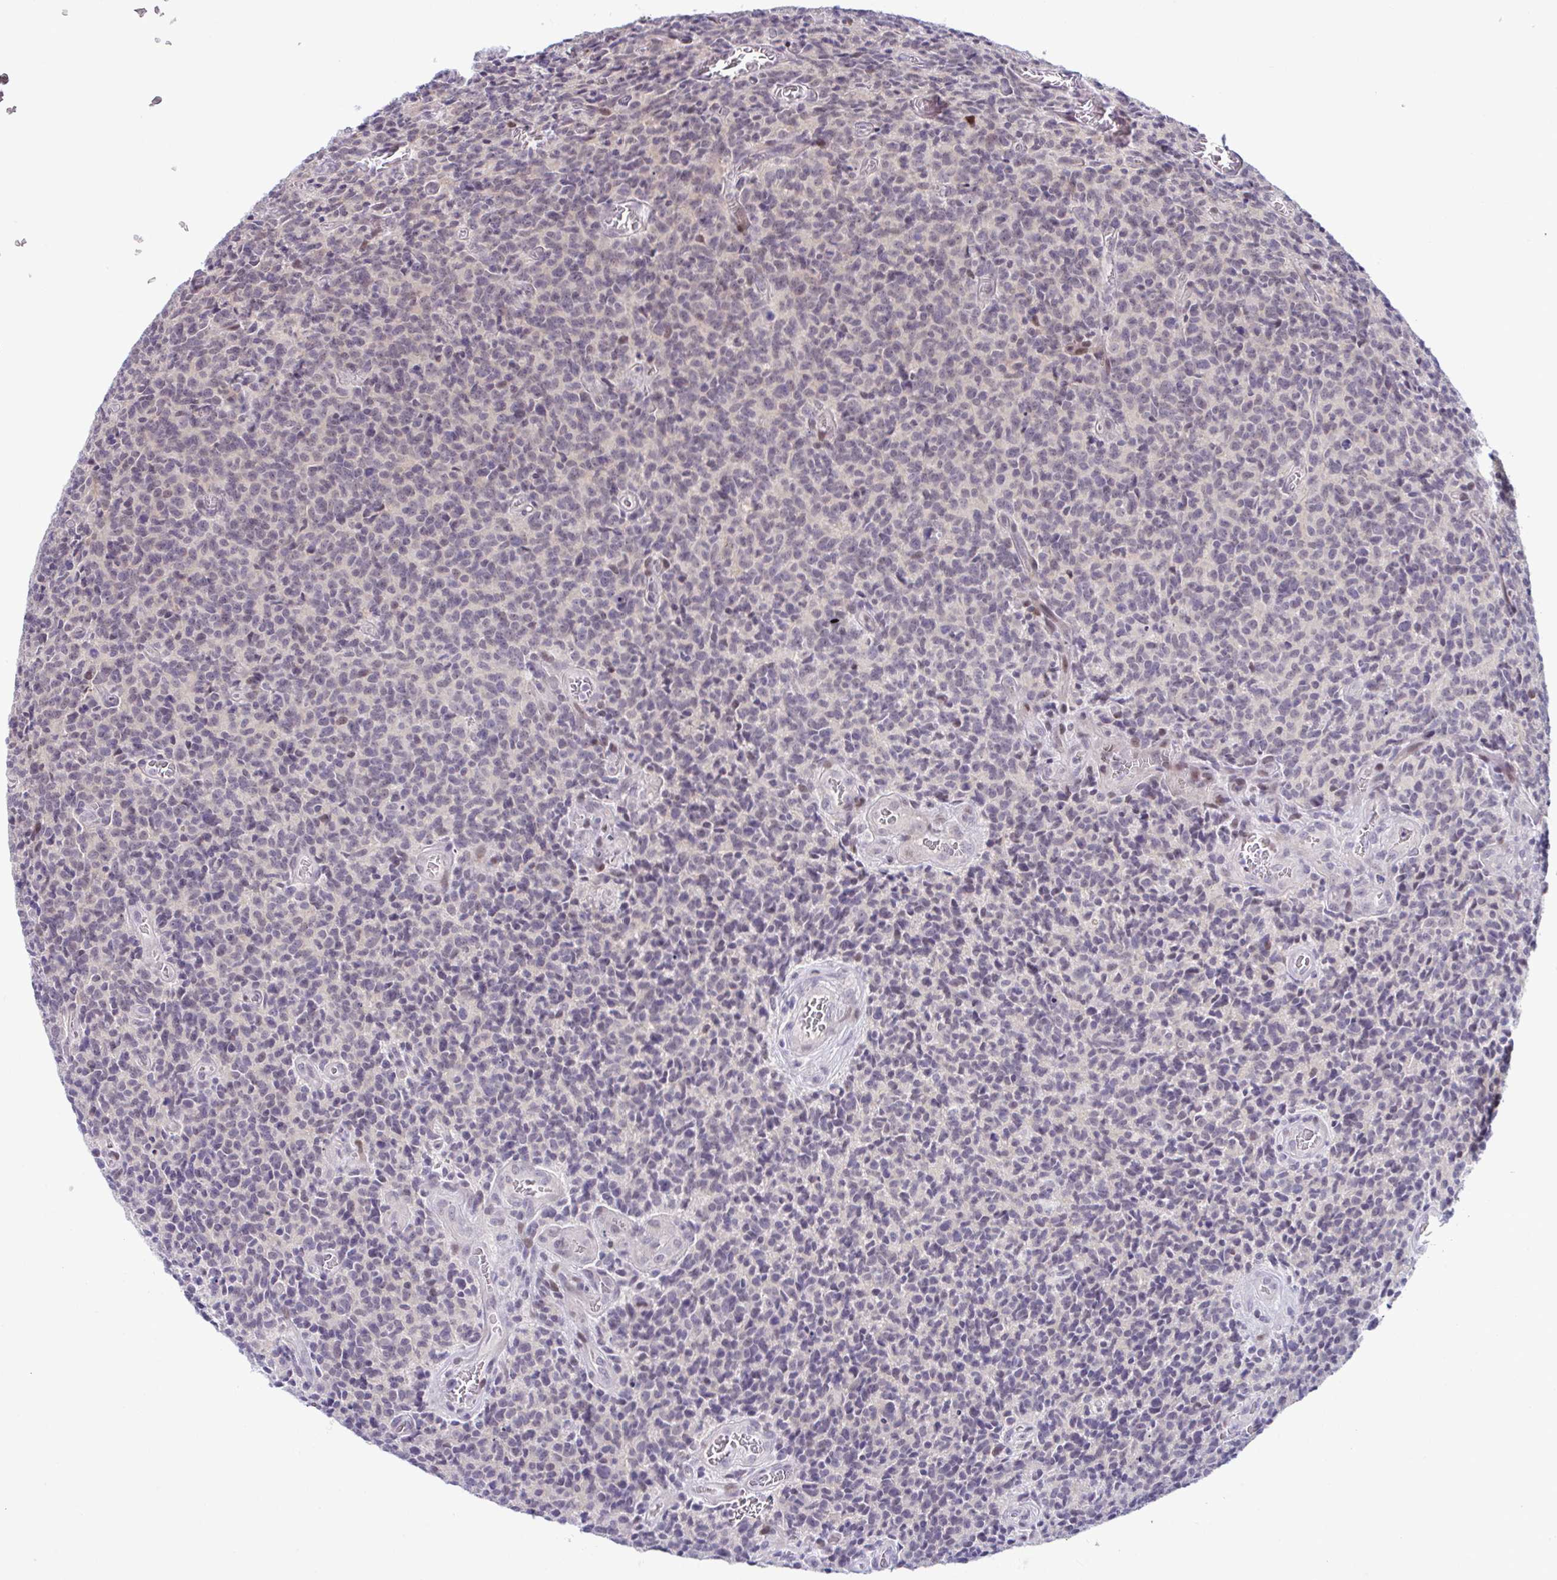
{"staining": {"intensity": "moderate", "quantity": "<25%", "location": "nuclear"}, "tissue": "glioma", "cell_type": "Tumor cells", "image_type": "cancer", "snomed": [{"axis": "morphology", "description": "Glioma, malignant, High grade"}, {"axis": "topography", "description": "Brain"}], "caption": "An image showing moderate nuclear expression in approximately <25% of tumor cells in malignant high-grade glioma, as visualized by brown immunohistochemical staining.", "gene": "USP35", "patient": {"sex": "male", "age": 76}}